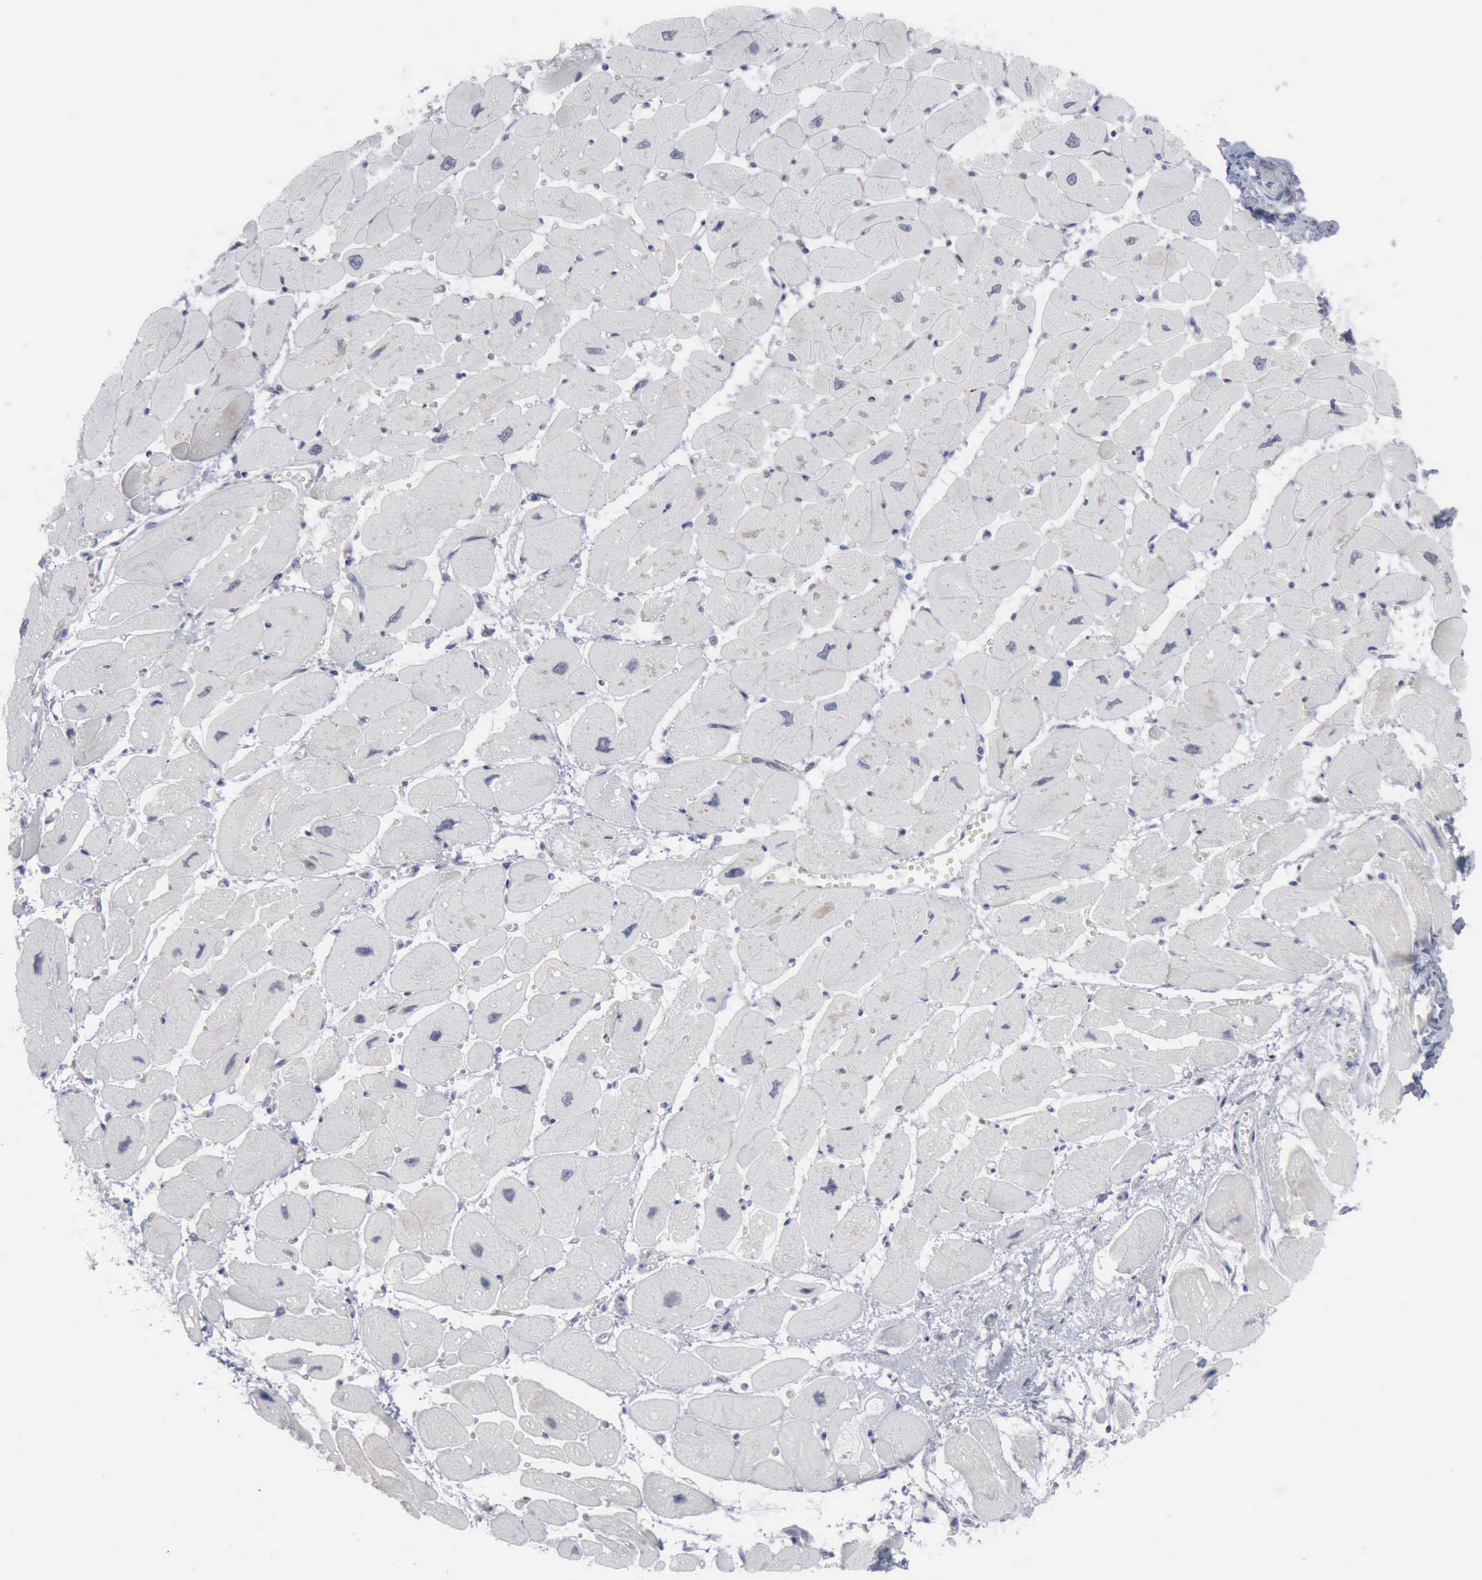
{"staining": {"intensity": "negative", "quantity": "none", "location": "none"}, "tissue": "heart muscle", "cell_type": "Cardiomyocytes", "image_type": "normal", "snomed": [{"axis": "morphology", "description": "Normal tissue, NOS"}, {"axis": "topography", "description": "Heart"}], "caption": "Cardiomyocytes show no significant protein staining in unremarkable heart muscle.", "gene": "MCM5", "patient": {"sex": "female", "age": 54}}